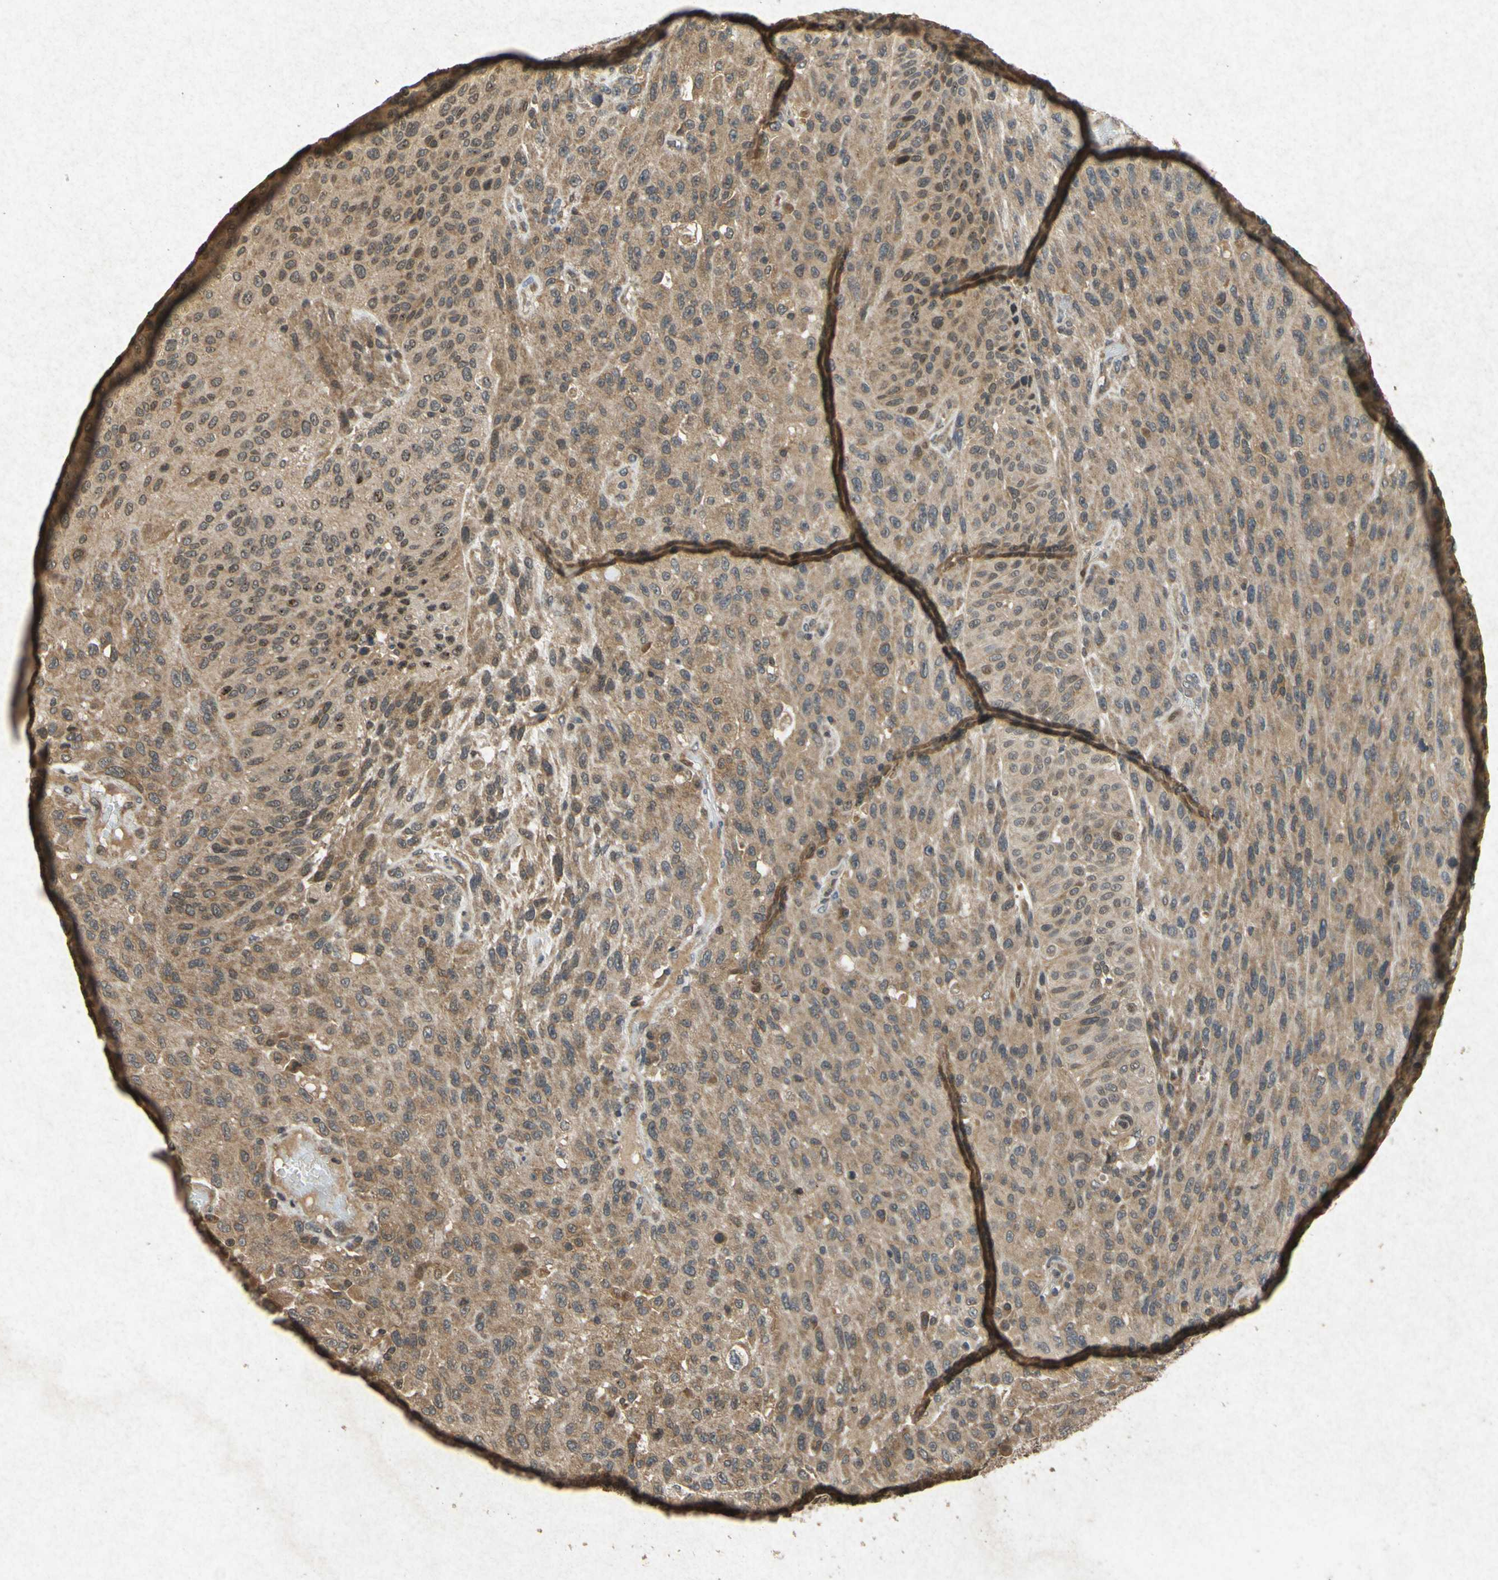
{"staining": {"intensity": "moderate", "quantity": ">75%", "location": "cytoplasmic/membranous"}, "tissue": "urothelial cancer", "cell_type": "Tumor cells", "image_type": "cancer", "snomed": [{"axis": "morphology", "description": "Urothelial carcinoma, High grade"}, {"axis": "topography", "description": "Urinary bladder"}], "caption": "IHC of urothelial cancer reveals medium levels of moderate cytoplasmic/membranous expression in approximately >75% of tumor cells.", "gene": "ATP6V1H", "patient": {"sex": "male", "age": 66}}